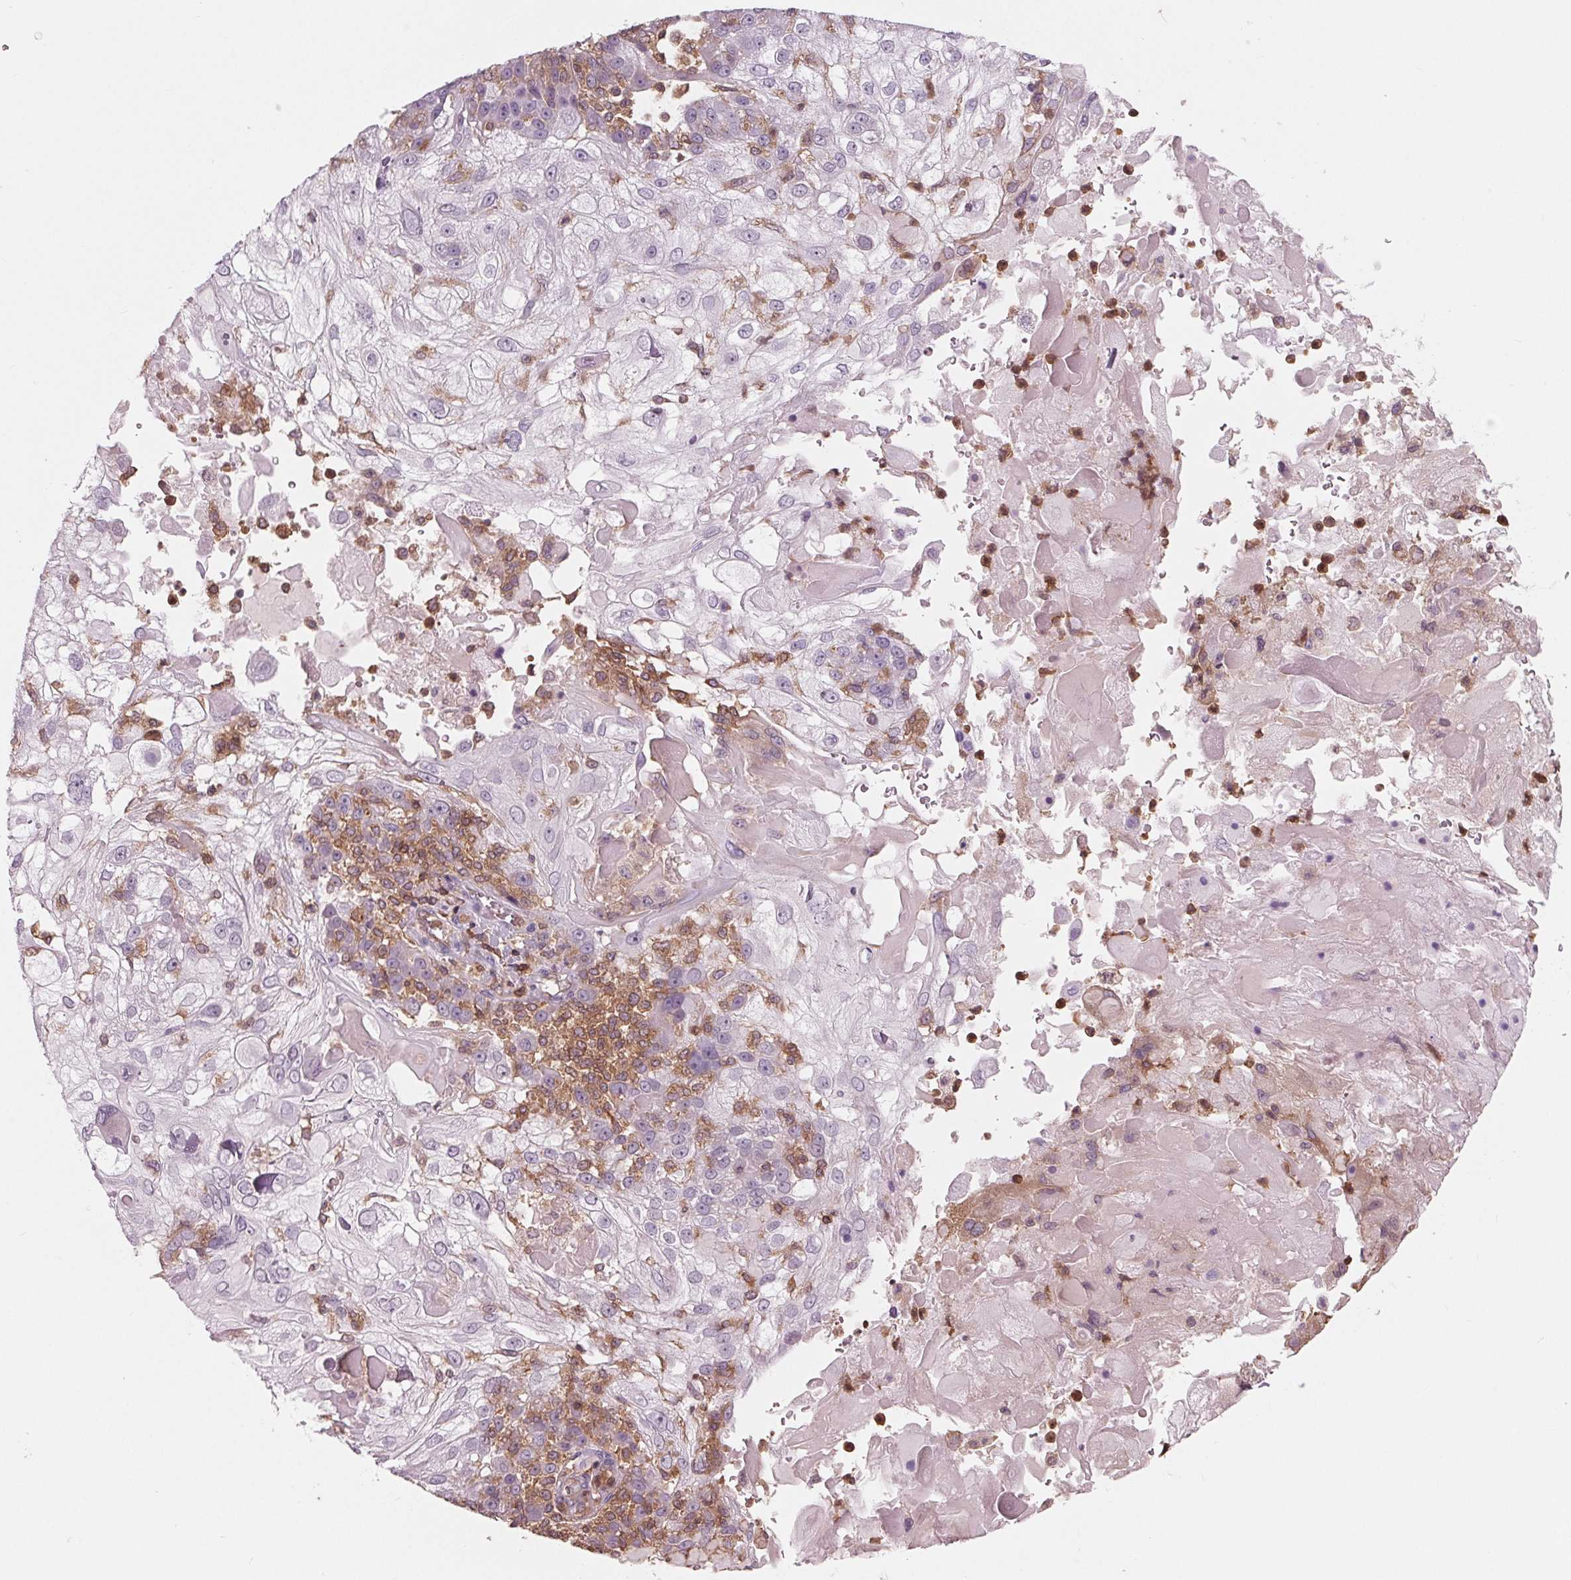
{"staining": {"intensity": "negative", "quantity": "none", "location": "none"}, "tissue": "skin cancer", "cell_type": "Tumor cells", "image_type": "cancer", "snomed": [{"axis": "morphology", "description": "Normal tissue, NOS"}, {"axis": "morphology", "description": "Squamous cell carcinoma, NOS"}, {"axis": "topography", "description": "Skin"}], "caption": "Immunohistochemistry (IHC) of human skin squamous cell carcinoma shows no expression in tumor cells.", "gene": "ARHGAP25", "patient": {"sex": "female", "age": 83}}